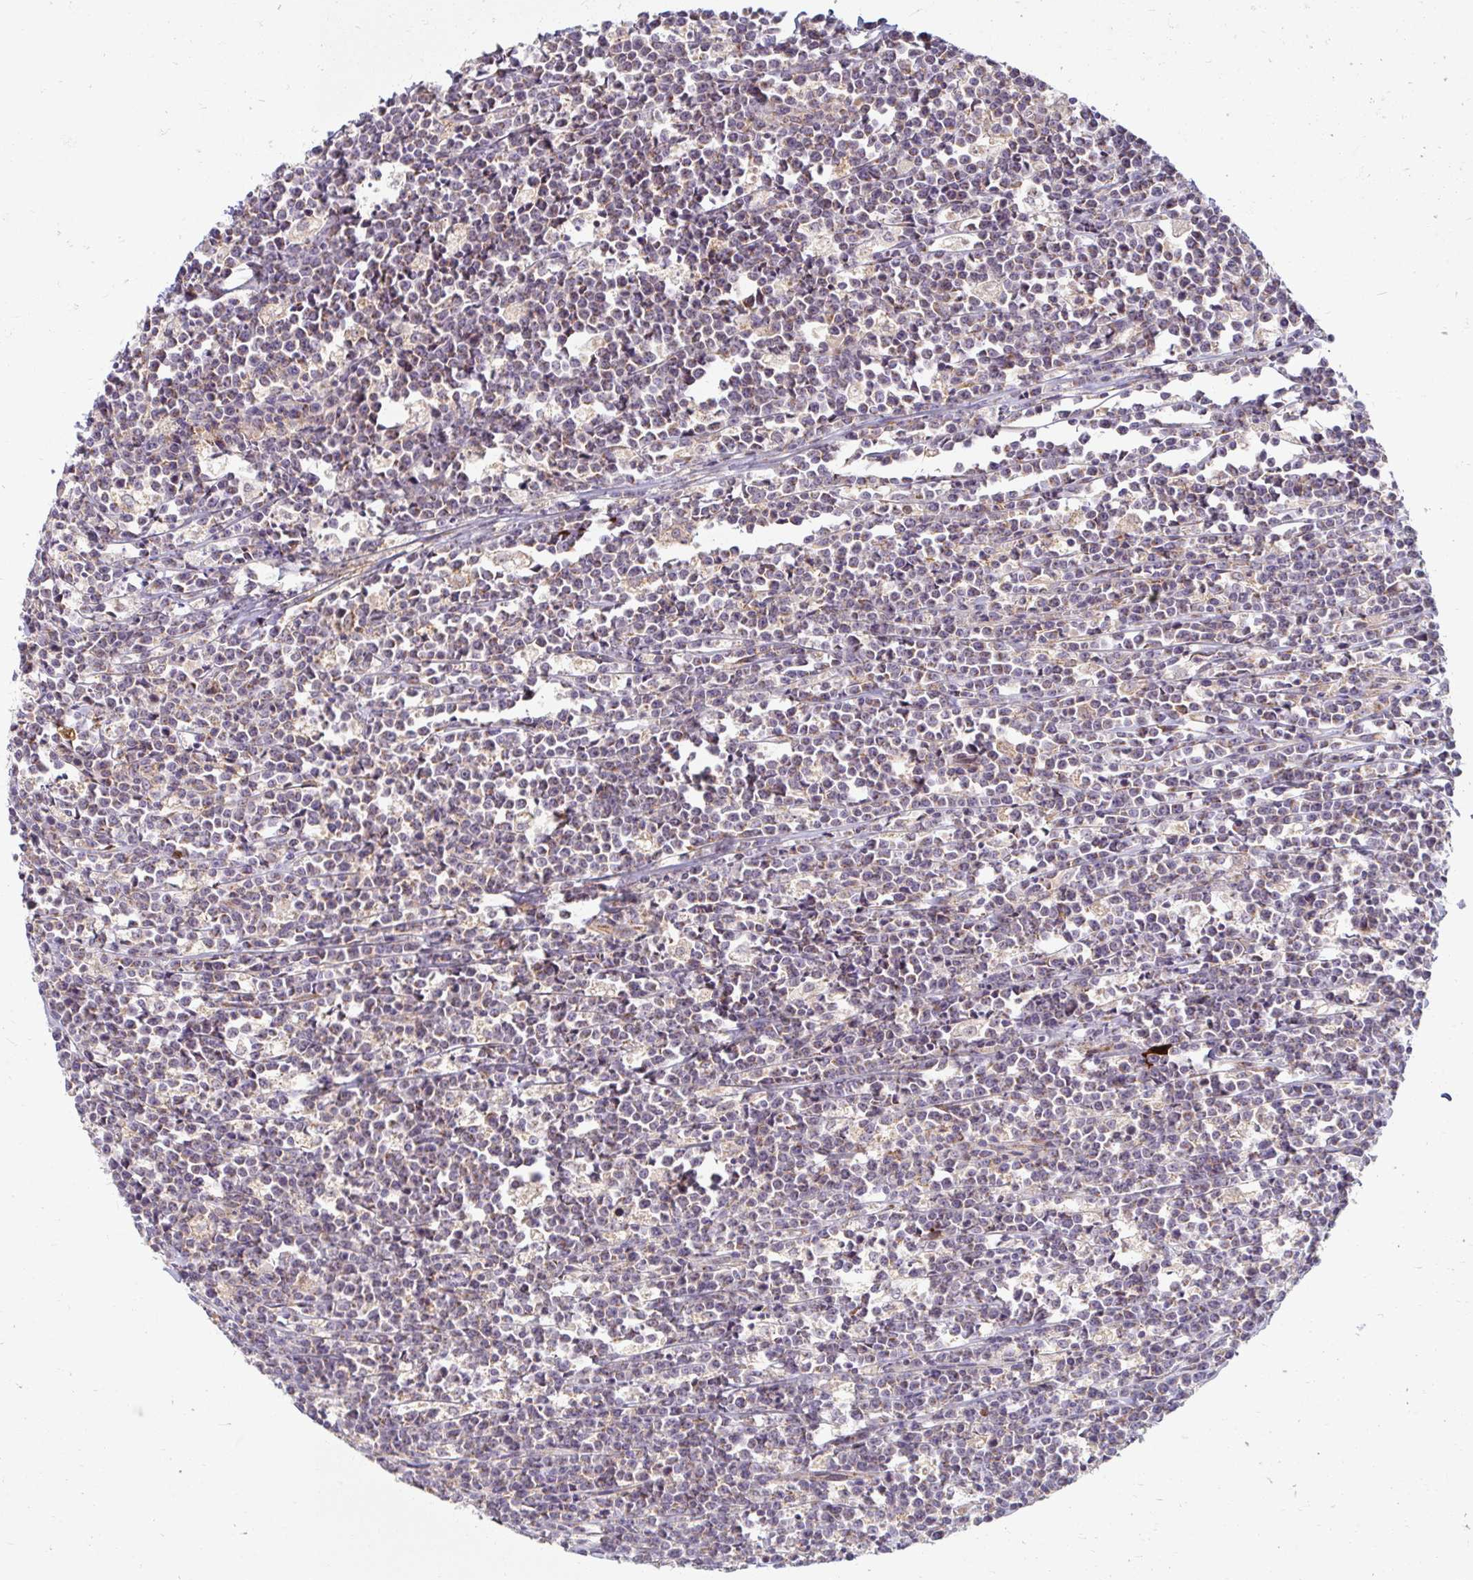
{"staining": {"intensity": "negative", "quantity": "none", "location": "none"}, "tissue": "lymphoma", "cell_type": "Tumor cells", "image_type": "cancer", "snomed": [{"axis": "morphology", "description": "Malignant lymphoma, non-Hodgkin's type, High grade"}, {"axis": "topography", "description": "Small intestine"}], "caption": "Tumor cells show no significant protein staining in malignant lymphoma, non-Hodgkin's type (high-grade). (DAB immunohistochemistry, high magnification).", "gene": "SKP2", "patient": {"sex": "female", "age": 56}}